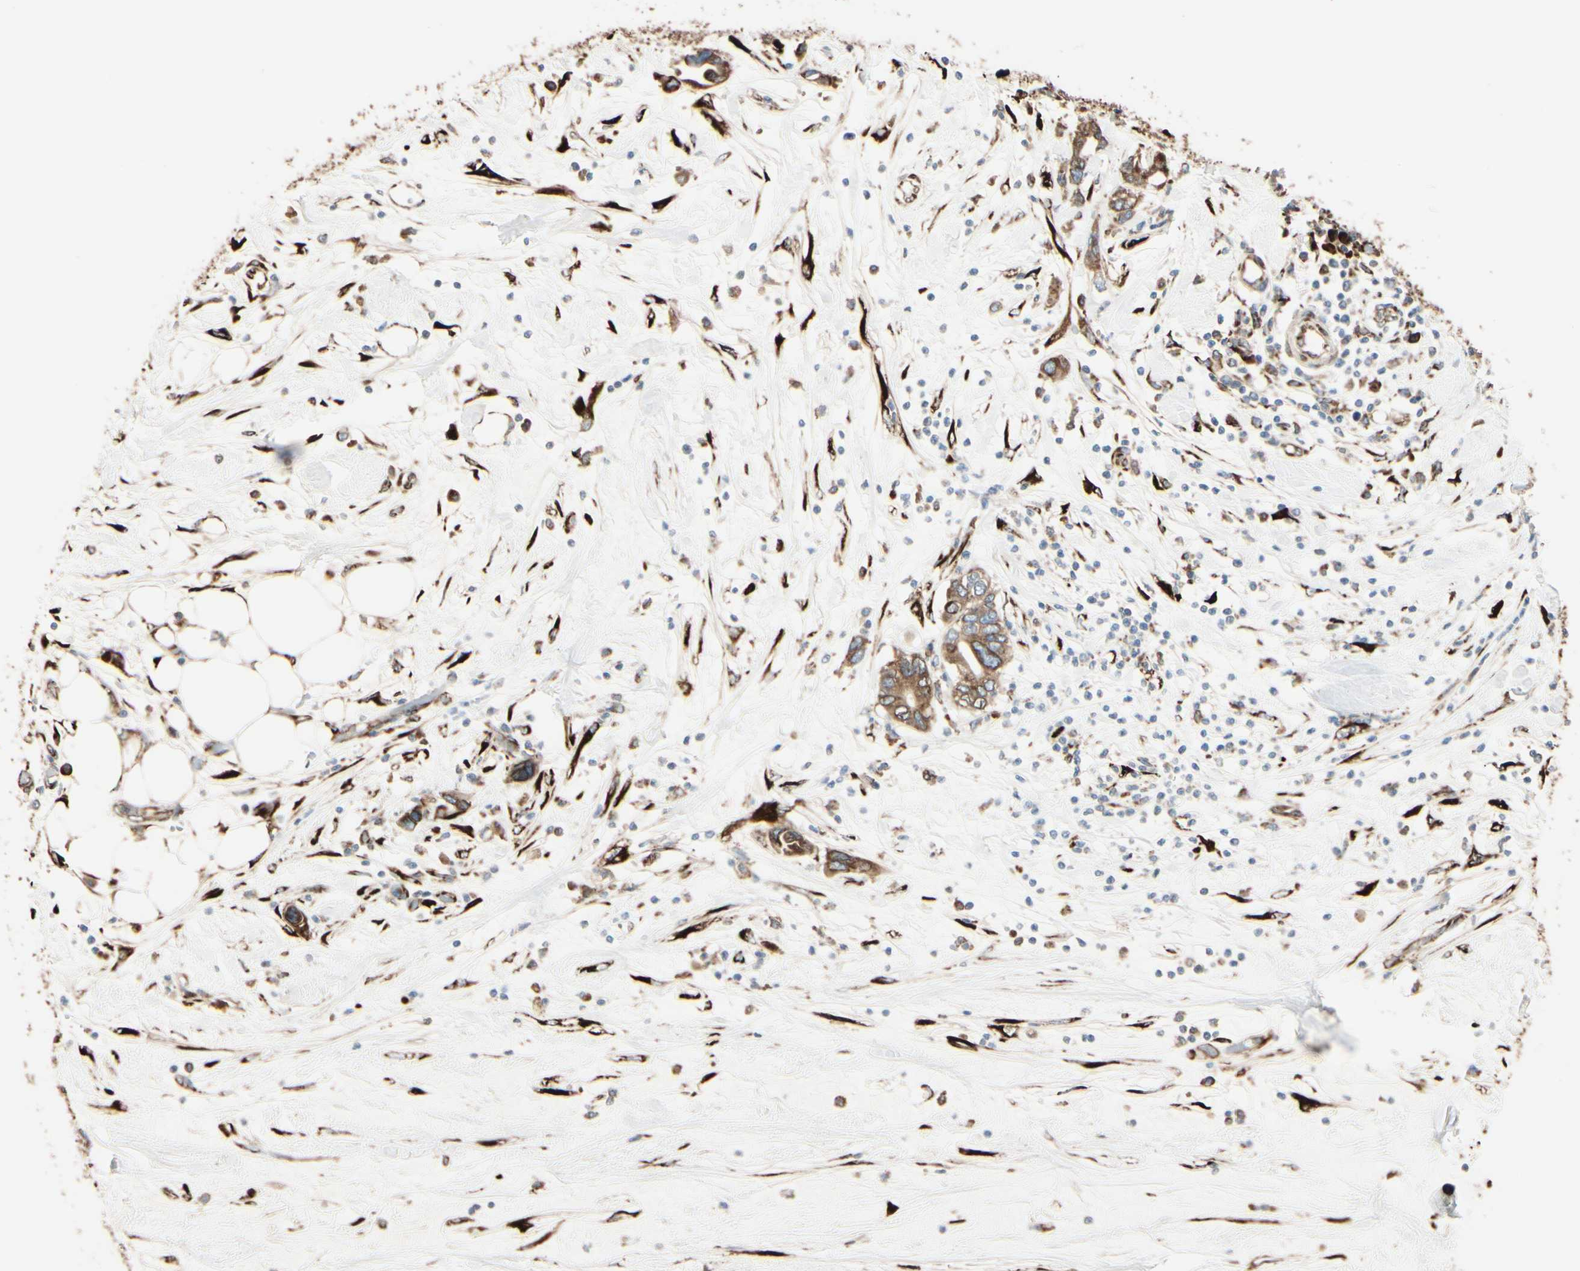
{"staining": {"intensity": "moderate", "quantity": ">75%", "location": "cytoplasmic/membranous"}, "tissue": "pancreatic cancer", "cell_type": "Tumor cells", "image_type": "cancer", "snomed": [{"axis": "morphology", "description": "Adenocarcinoma, NOS"}, {"axis": "topography", "description": "Pancreas"}], "caption": "Pancreatic cancer (adenocarcinoma) stained with a protein marker reveals moderate staining in tumor cells.", "gene": "RRBP1", "patient": {"sex": "female", "age": 57}}